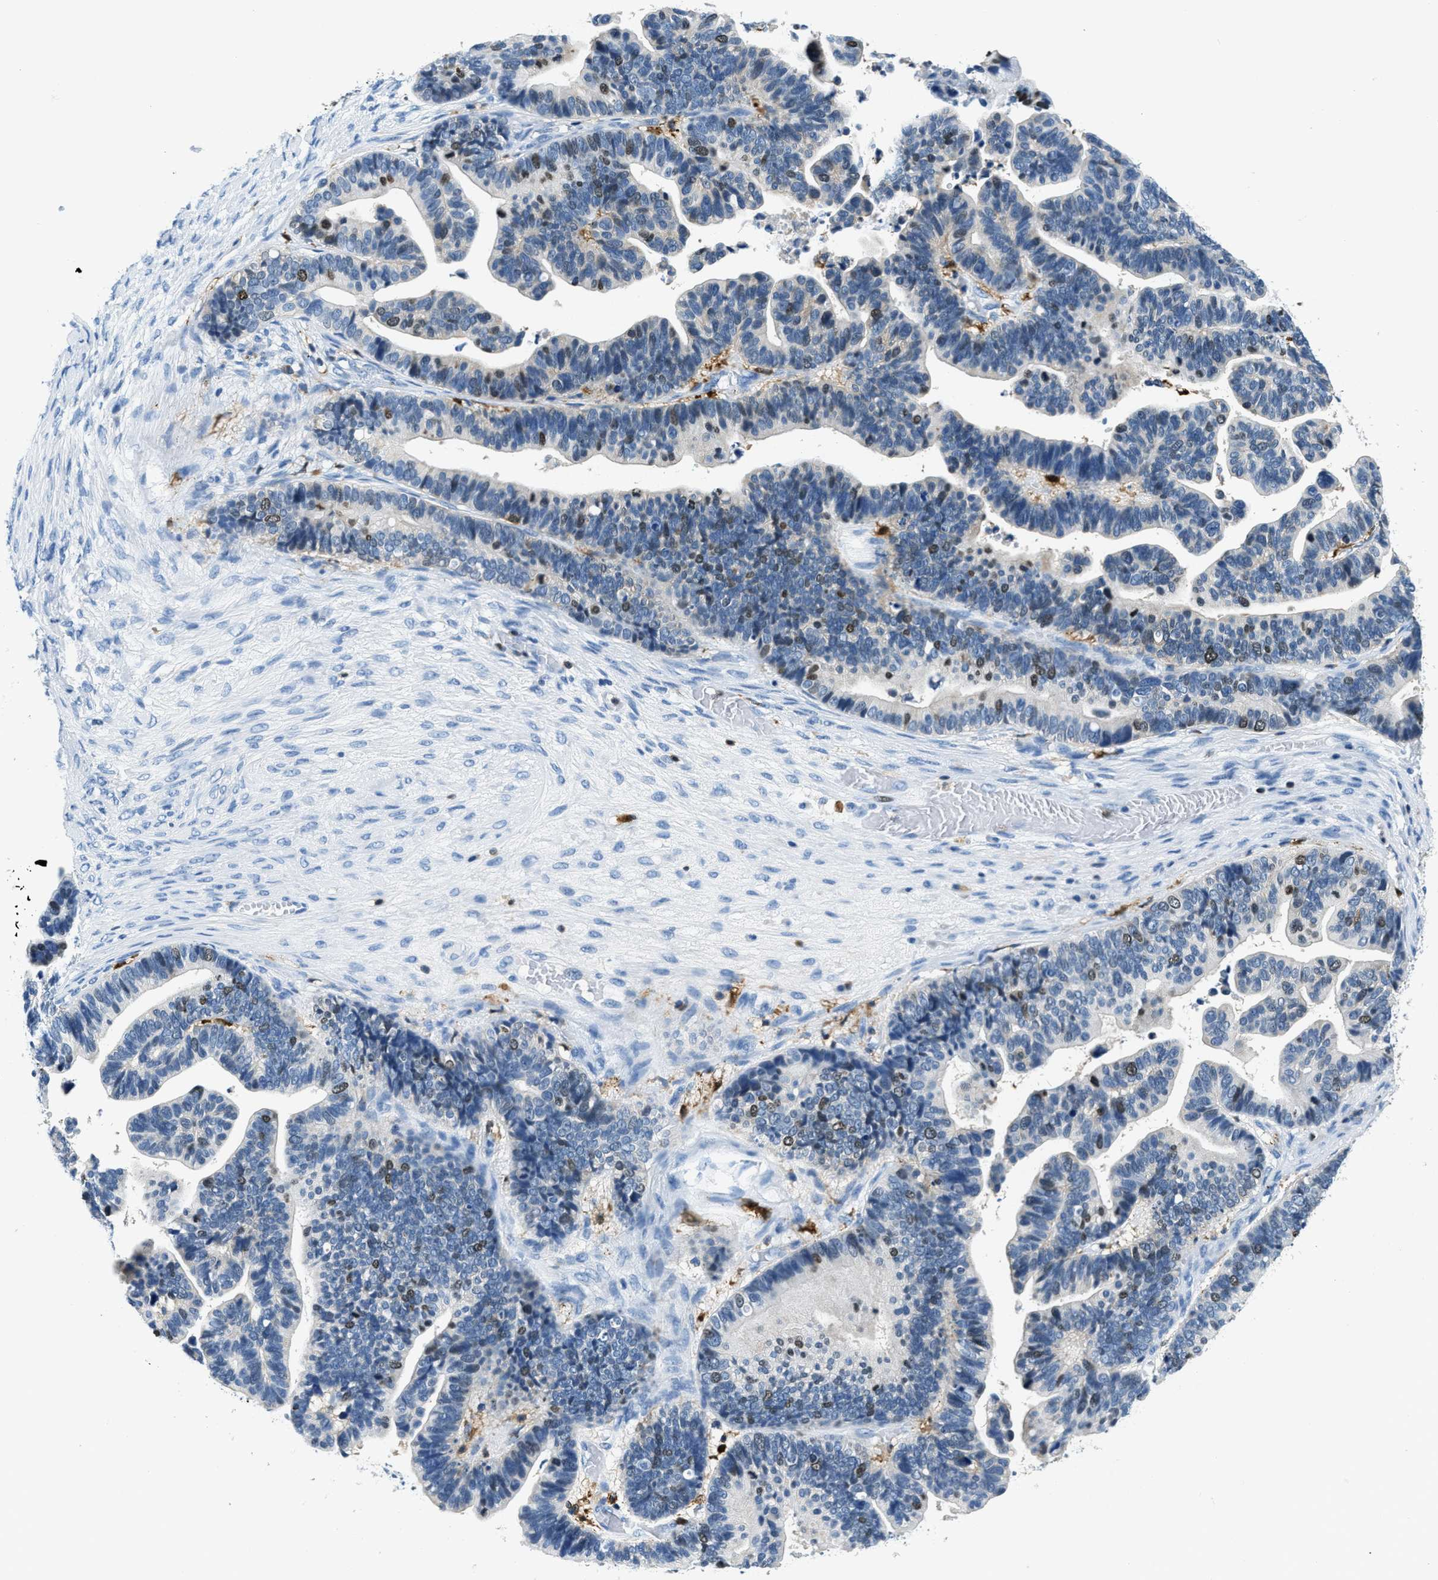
{"staining": {"intensity": "weak", "quantity": "<25%", "location": "nuclear"}, "tissue": "ovarian cancer", "cell_type": "Tumor cells", "image_type": "cancer", "snomed": [{"axis": "morphology", "description": "Cystadenocarcinoma, serous, NOS"}, {"axis": "topography", "description": "Ovary"}], "caption": "This is an immunohistochemistry (IHC) image of human ovarian cancer. There is no staining in tumor cells.", "gene": "CAPG", "patient": {"sex": "female", "age": 56}}